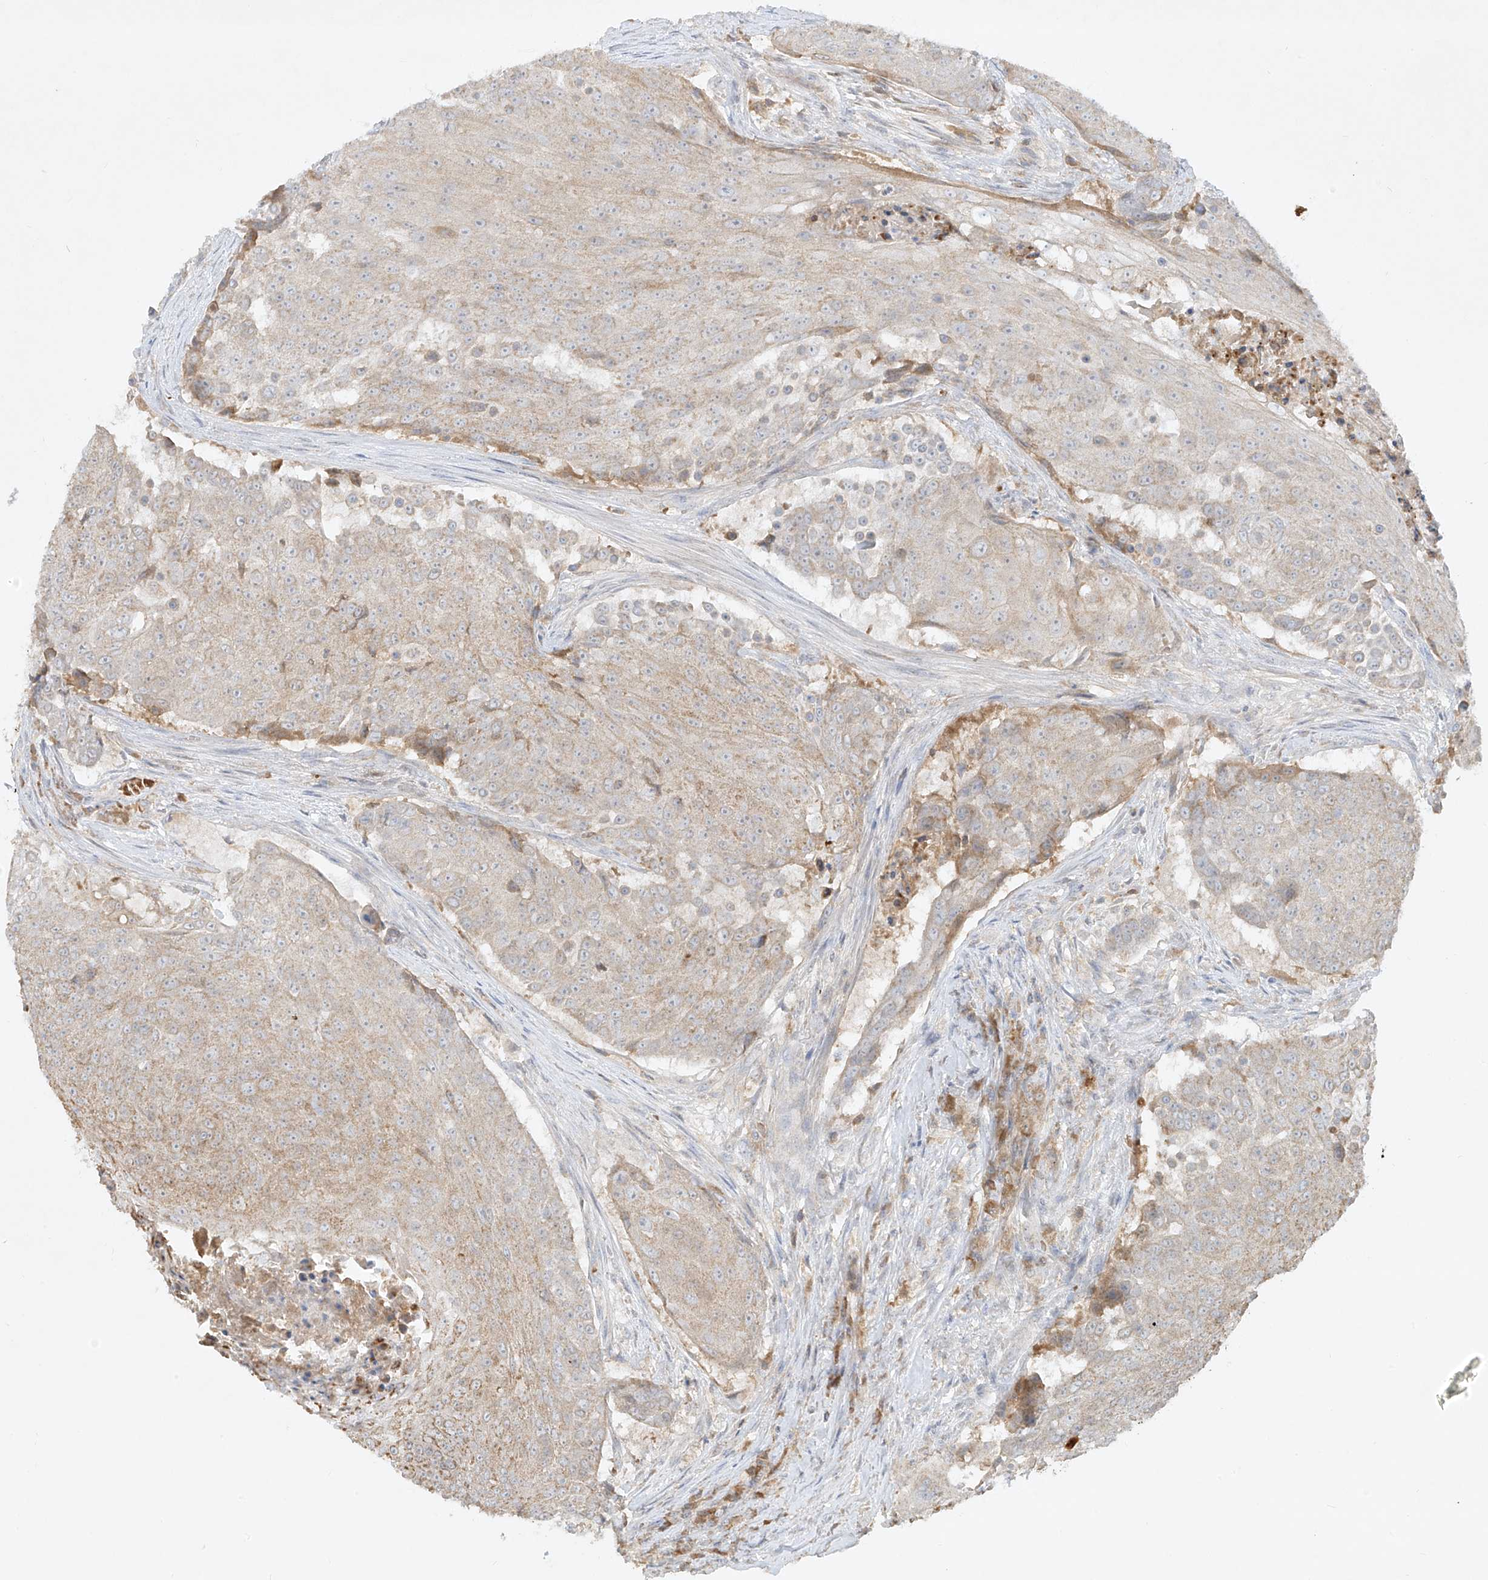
{"staining": {"intensity": "negative", "quantity": "none", "location": "none"}, "tissue": "urothelial cancer", "cell_type": "Tumor cells", "image_type": "cancer", "snomed": [{"axis": "morphology", "description": "Urothelial carcinoma, High grade"}, {"axis": "topography", "description": "Urinary bladder"}], "caption": "Immunohistochemistry micrograph of neoplastic tissue: urothelial cancer stained with DAB displays no significant protein staining in tumor cells.", "gene": "KPNA7", "patient": {"sex": "female", "age": 63}}